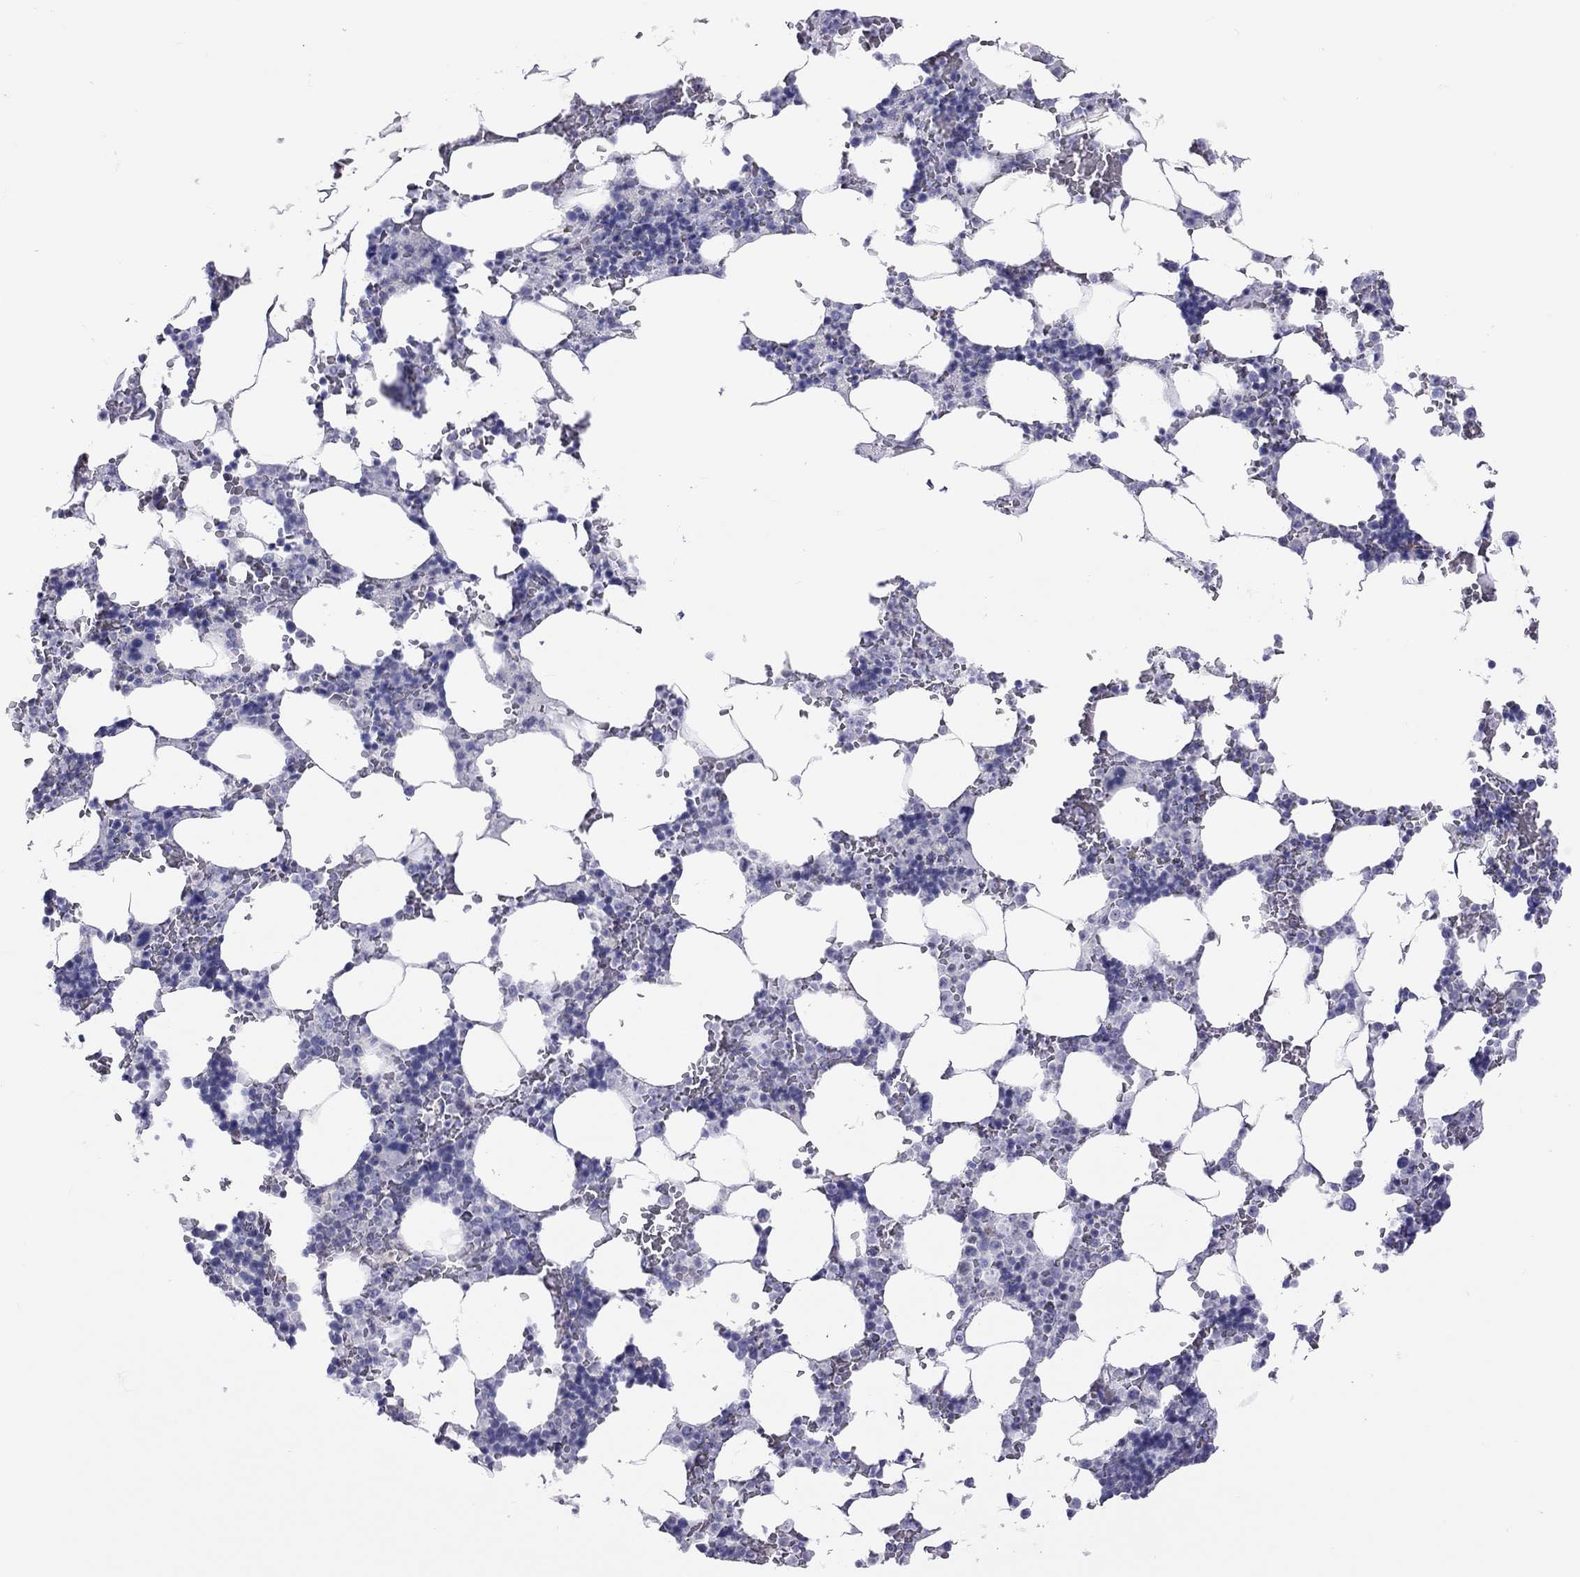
{"staining": {"intensity": "negative", "quantity": "none", "location": "none"}, "tissue": "bone marrow", "cell_type": "Hematopoietic cells", "image_type": "normal", "snomed": [{"axis": "morphology", "description": "Normal tissue, NOS"}, {"axis": "topography", "description": "Bone marrow"}], "caption": "Immunohistochemical staining of benign human bone marrow reveals no significant positivity in hematopoietic cells.", "gene": "STAG3", "patient": {"sex": "male", "age": 51}}